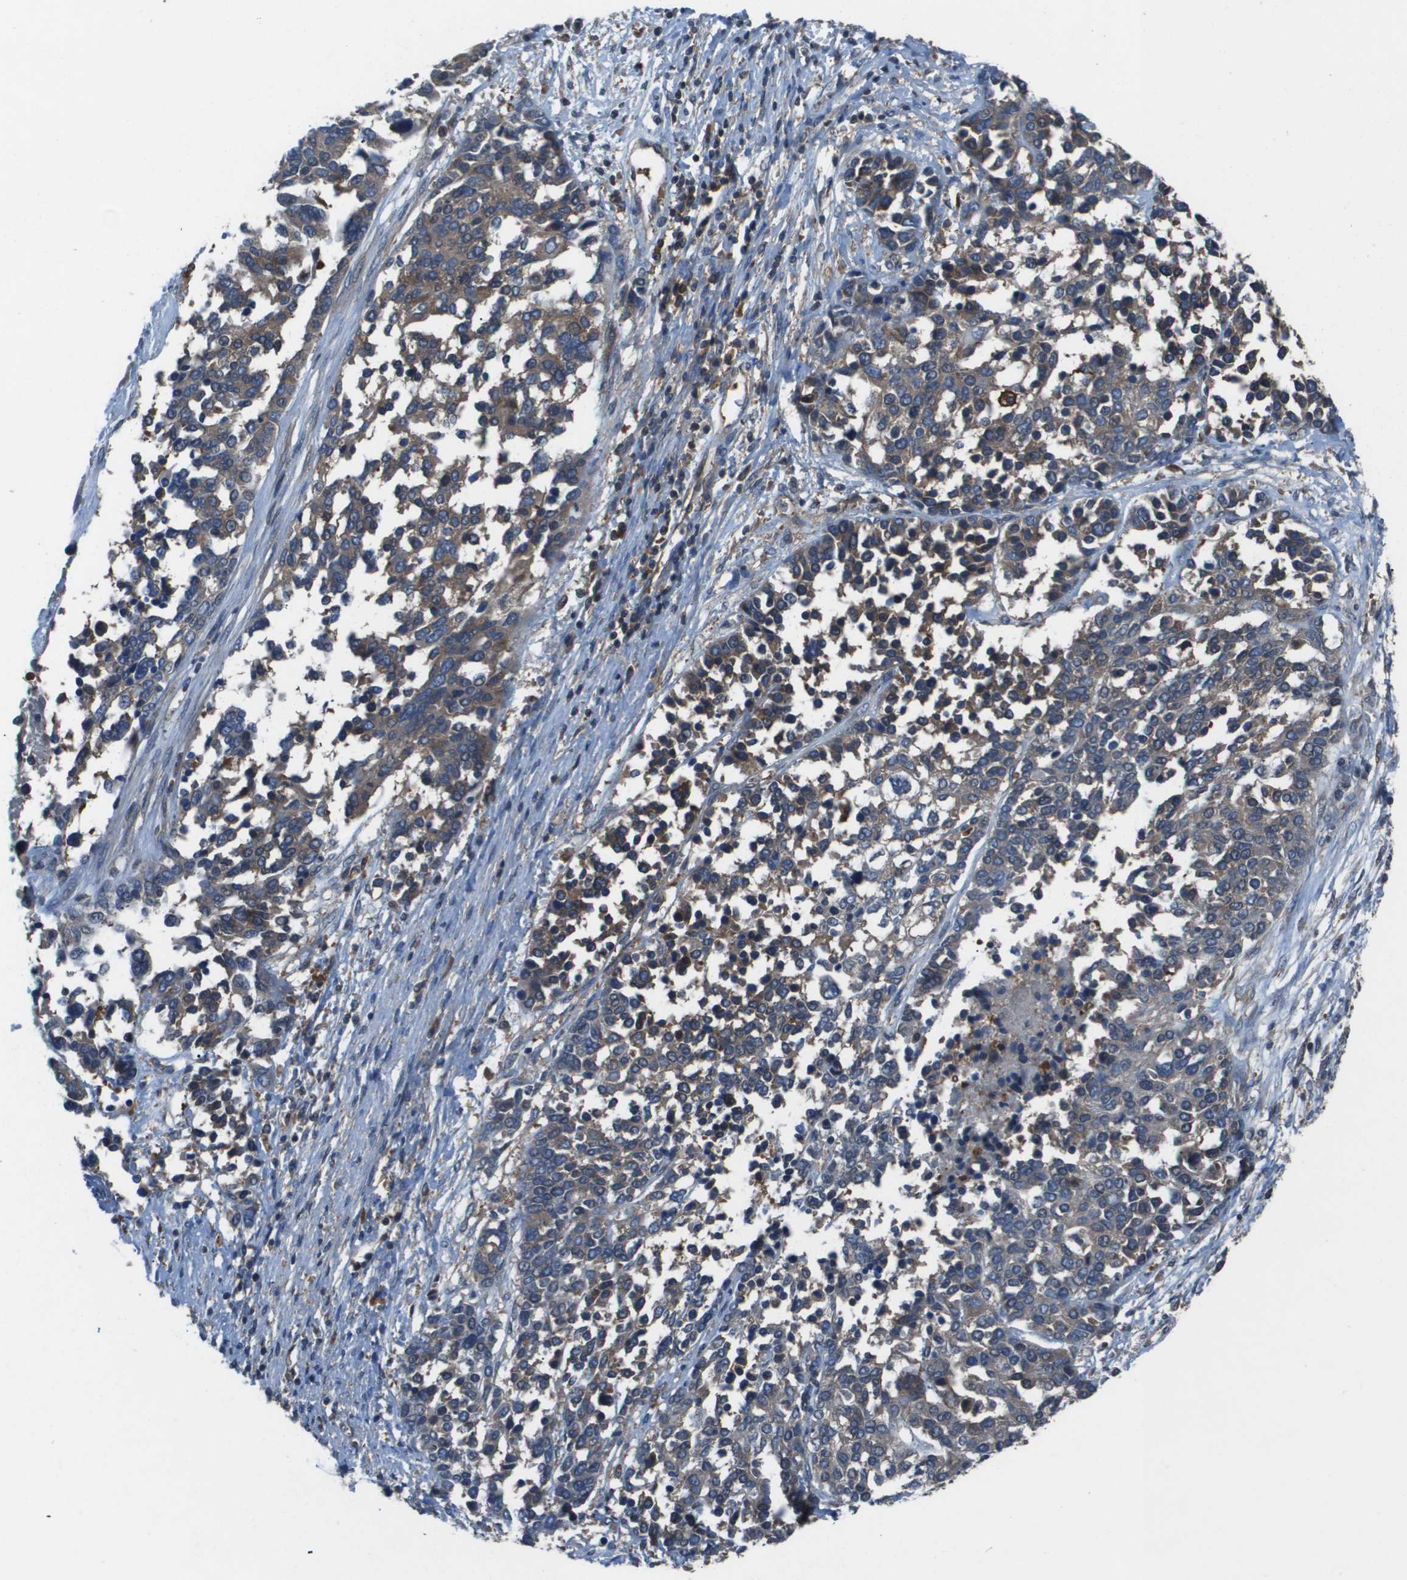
{"staining": {"intensity": "moderate", "quantity": ">75%", "location": "cytoplasmic/membranous"}, "tissue": "ovarian cancer", "cell_type": "Tumor cells", "image_type": "cancer", "snomed": [{"axis": "morphology", "description": "Cystadenocarcinoma, serous, NOS"}, {"axis": "topography", "description": "Ovary"}], "caption": "Brown immunohistochemical staining in serous cystadenocarcinoma (ovarian) displays moderate cytoplasmic/membranous expression in approximately >75% of tumor cells.", "gene": "EIF3B", "patient": {"sex": "female", "age": 44}}